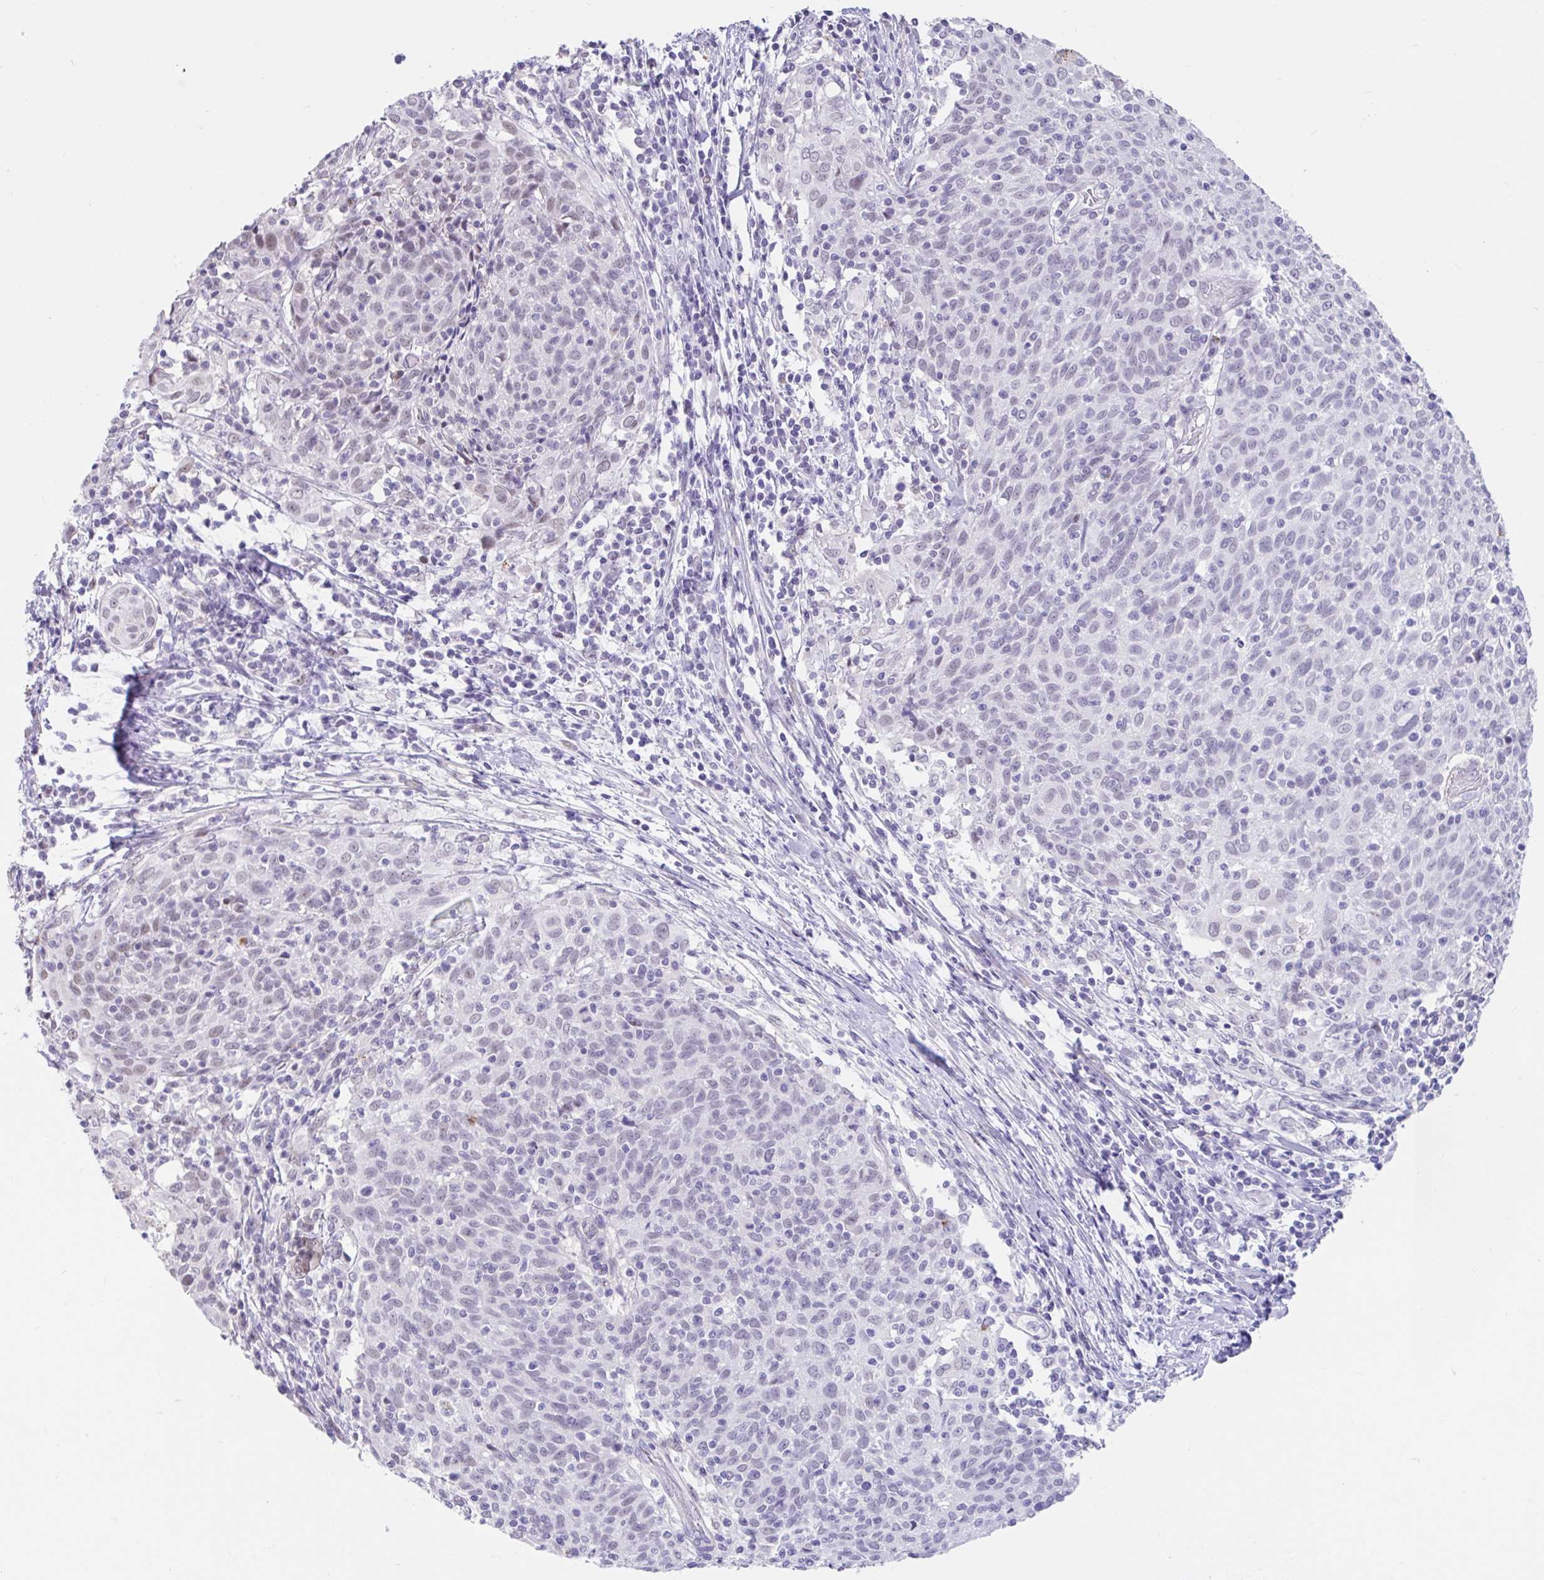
{"staining": {"intensity": "negative", "quantity": "none", "location": "none"}, "tissue": "cervical cancer", "cell_type": "Tumor cells", "image_type": "cancer", "snomed": [{"axis": "morphology", "description": "Squamous cell carcinoma, NOS"}, {"axis": "topography", "description": "Cervix"}], "caption": "This histopathology image is of squamous cell carcinoma (cervical) stained with immunohistochemistry to label a protein in brown with the nuclei are counter-stained blue. There is no expression in tumor cells. (Brightfield microscopy of DAB (3,3'-diaminobenzidine) immunohistochemistry (IHC) at high magnification).", "gene": "DCAF17", "patient": {"sex": "female", "age": 52}}